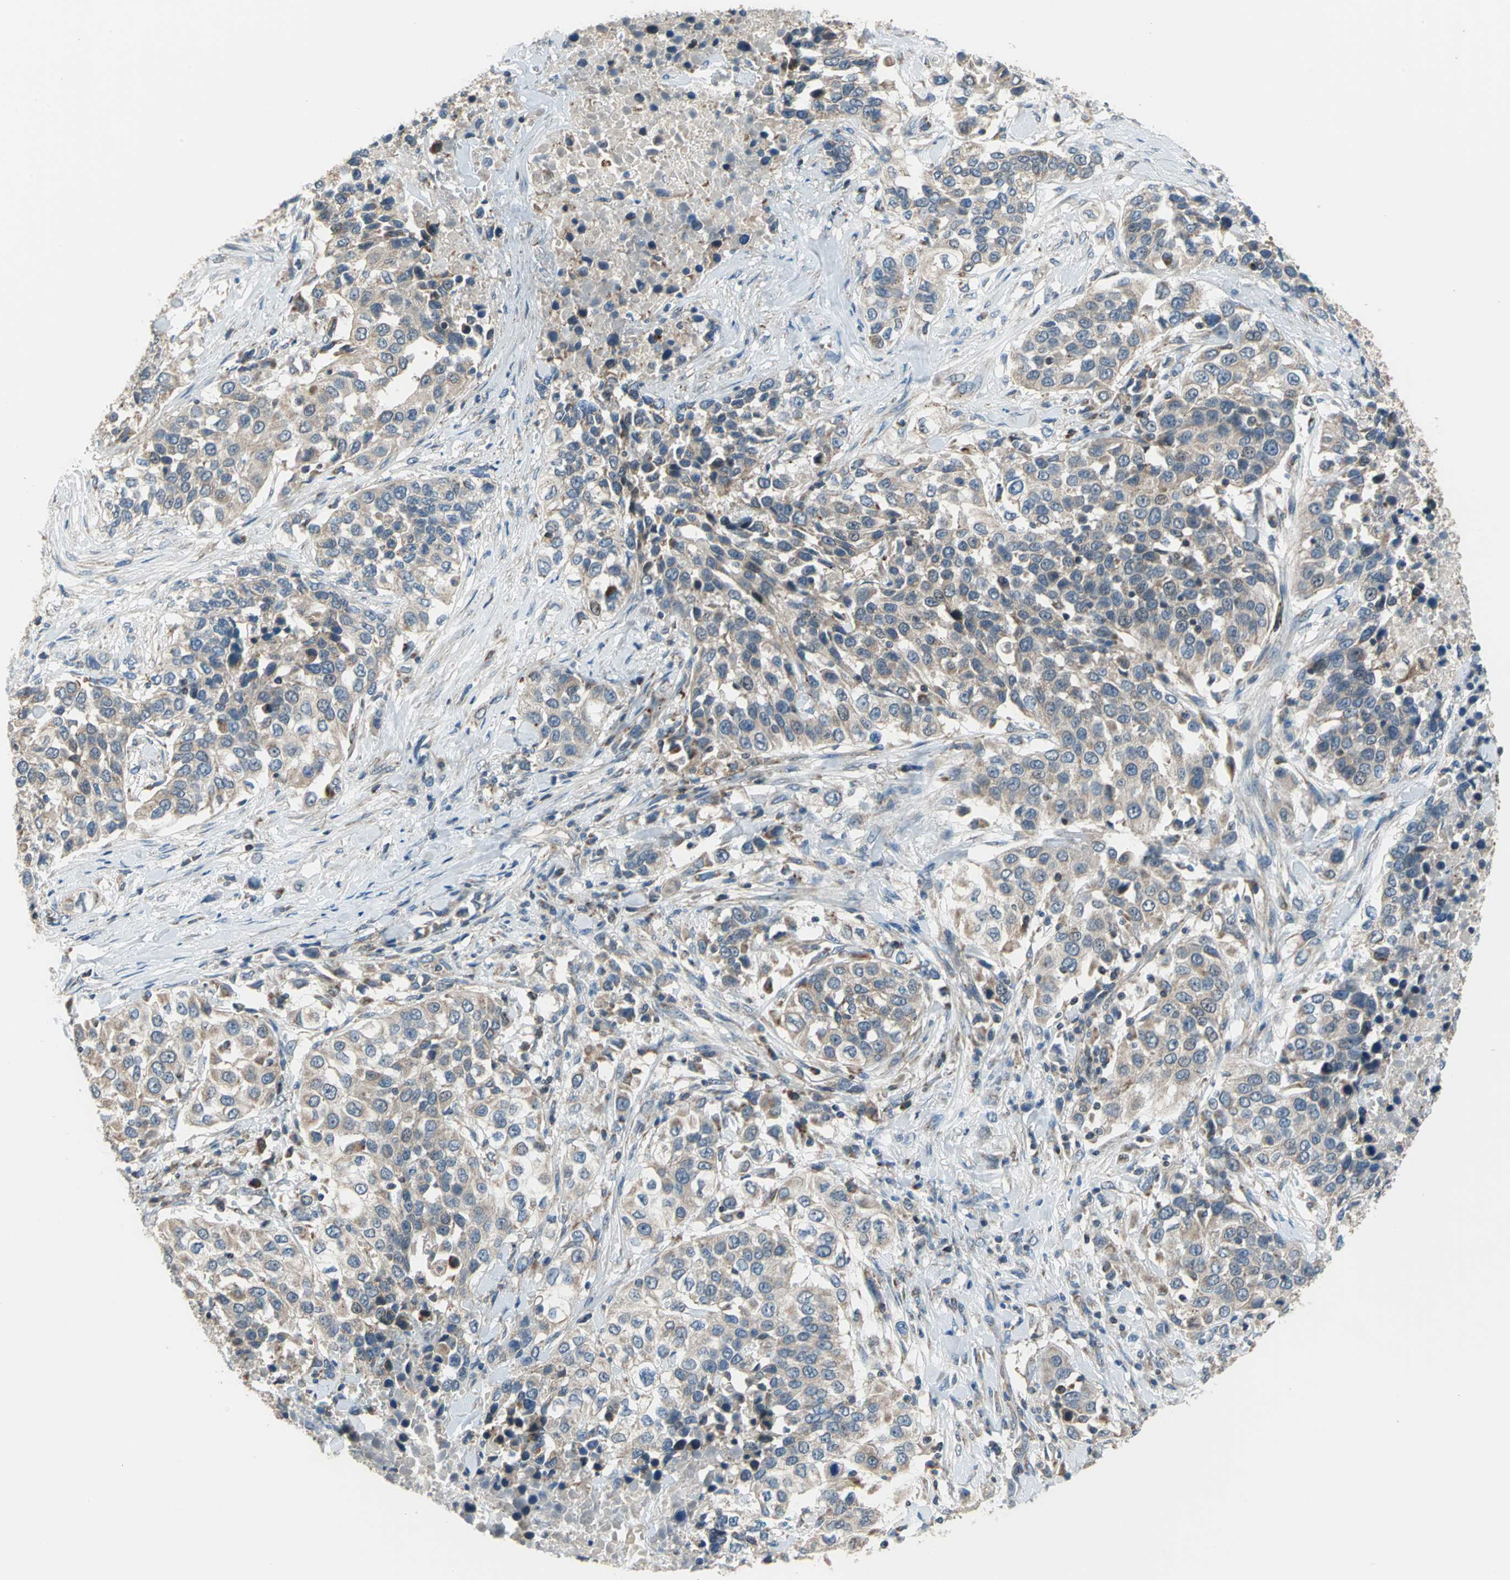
{"staining": {"intensity": "weak", "quantity": ">75%", "location": "cytoplasmic/membranous"}, "tissue": "urothelial cancer", "cell_type": "Tumor cells", "image_type": "cancer", "snomed": [{"axis": "morphology", "description": "Urothelial carcinoma, High grade"}, {"axis": "topography", "description": "Urinary bladder"}], "caption": "Urothelial cancer stained with immunohistochemistry reveals weak cytoplasmic/membranous expression in about >75% of tumor cells. Nuclei are stained in blue.", "gene": "TRAK1", "patient": {"sex": "female", "age": 80}}